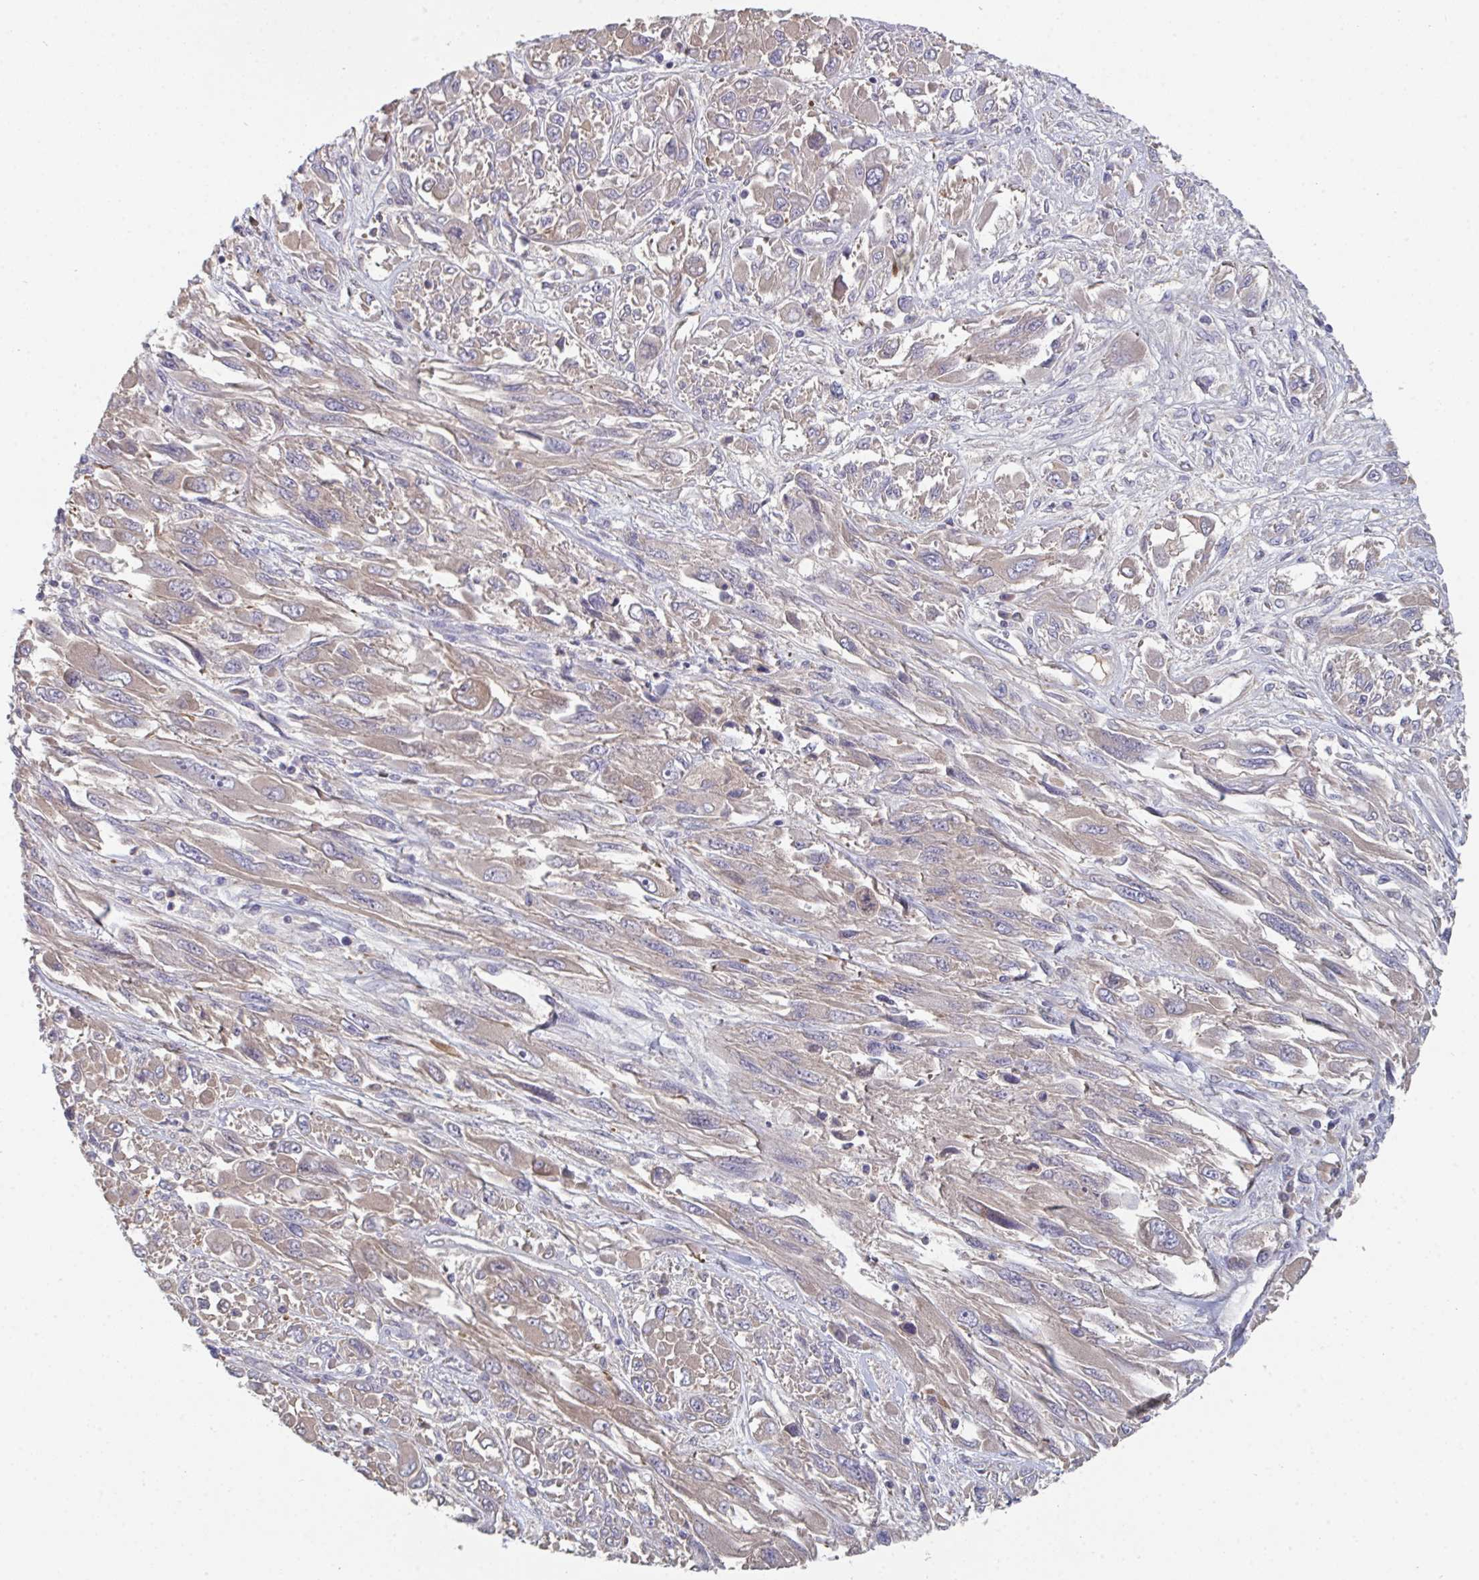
{"staining": {"intensity": "weak", "quantity": "25%-75%", "location": "cytoplasmic/membranous"}, "tissue": "melanoma", "cell_type": "Tumor cells", "image_type": "cancer", "snomed": [{"axis": "morphology", "description": "Malignant melanoma, NOS"}, {"axis": "topography", "description": "Skin"}], "caption": "Weak cytoplasmic/membranous expression for a protein is seen in approximately 25%-75% of tumor cells of malignant melanoma using immunohistochemistry.", "gene": "HGFAC", "patient": {"sex": "female", "age": 91}}